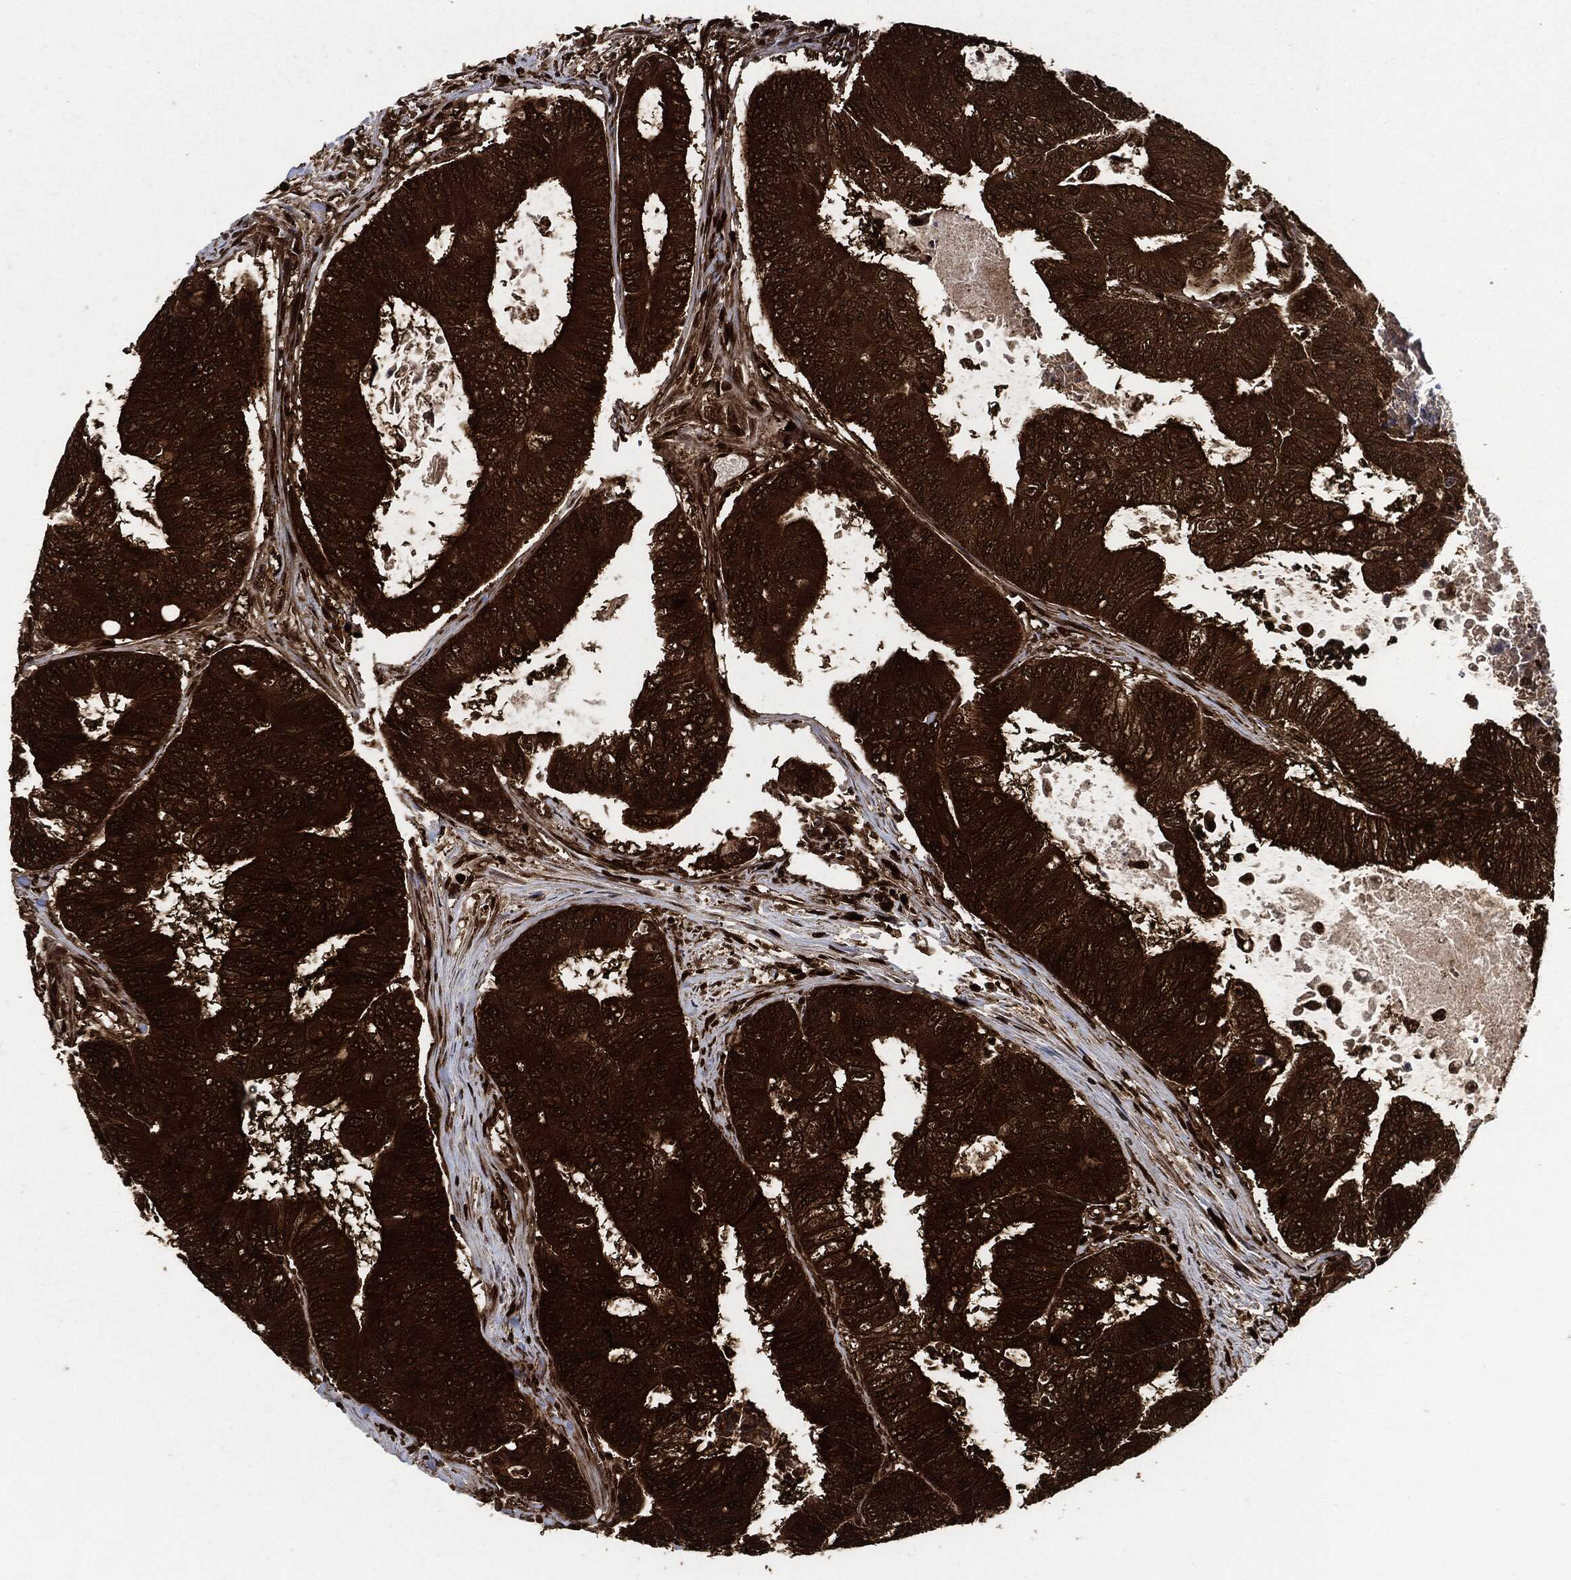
{"staining": {"intensity": "strong", "quantity": ">75%", "location": "cytoplasmic/membranous"}, "tissue": "colorectal cancer", "cell_type": "Tumor cells", "image_type": "cancer", "snomed": [{"axis": "morphology", "description": "Adenocarcinoma, NOS"}, {"axis": "topography", "description": "Colon"}], "caption": "Immunohistochemistry (IHC) micrograph of neoplastic tissue: human colorectal adenocarcinoma stained using immunohistochemistry demonstrates high levels of strong protein expression localized specifically in the cytoplasmic/membranous of tumor cells, appearing as a cytoplasmic/membranous brown color.", "gene": "YWHAB", "patient": {"sex": "female", "age": 48}}